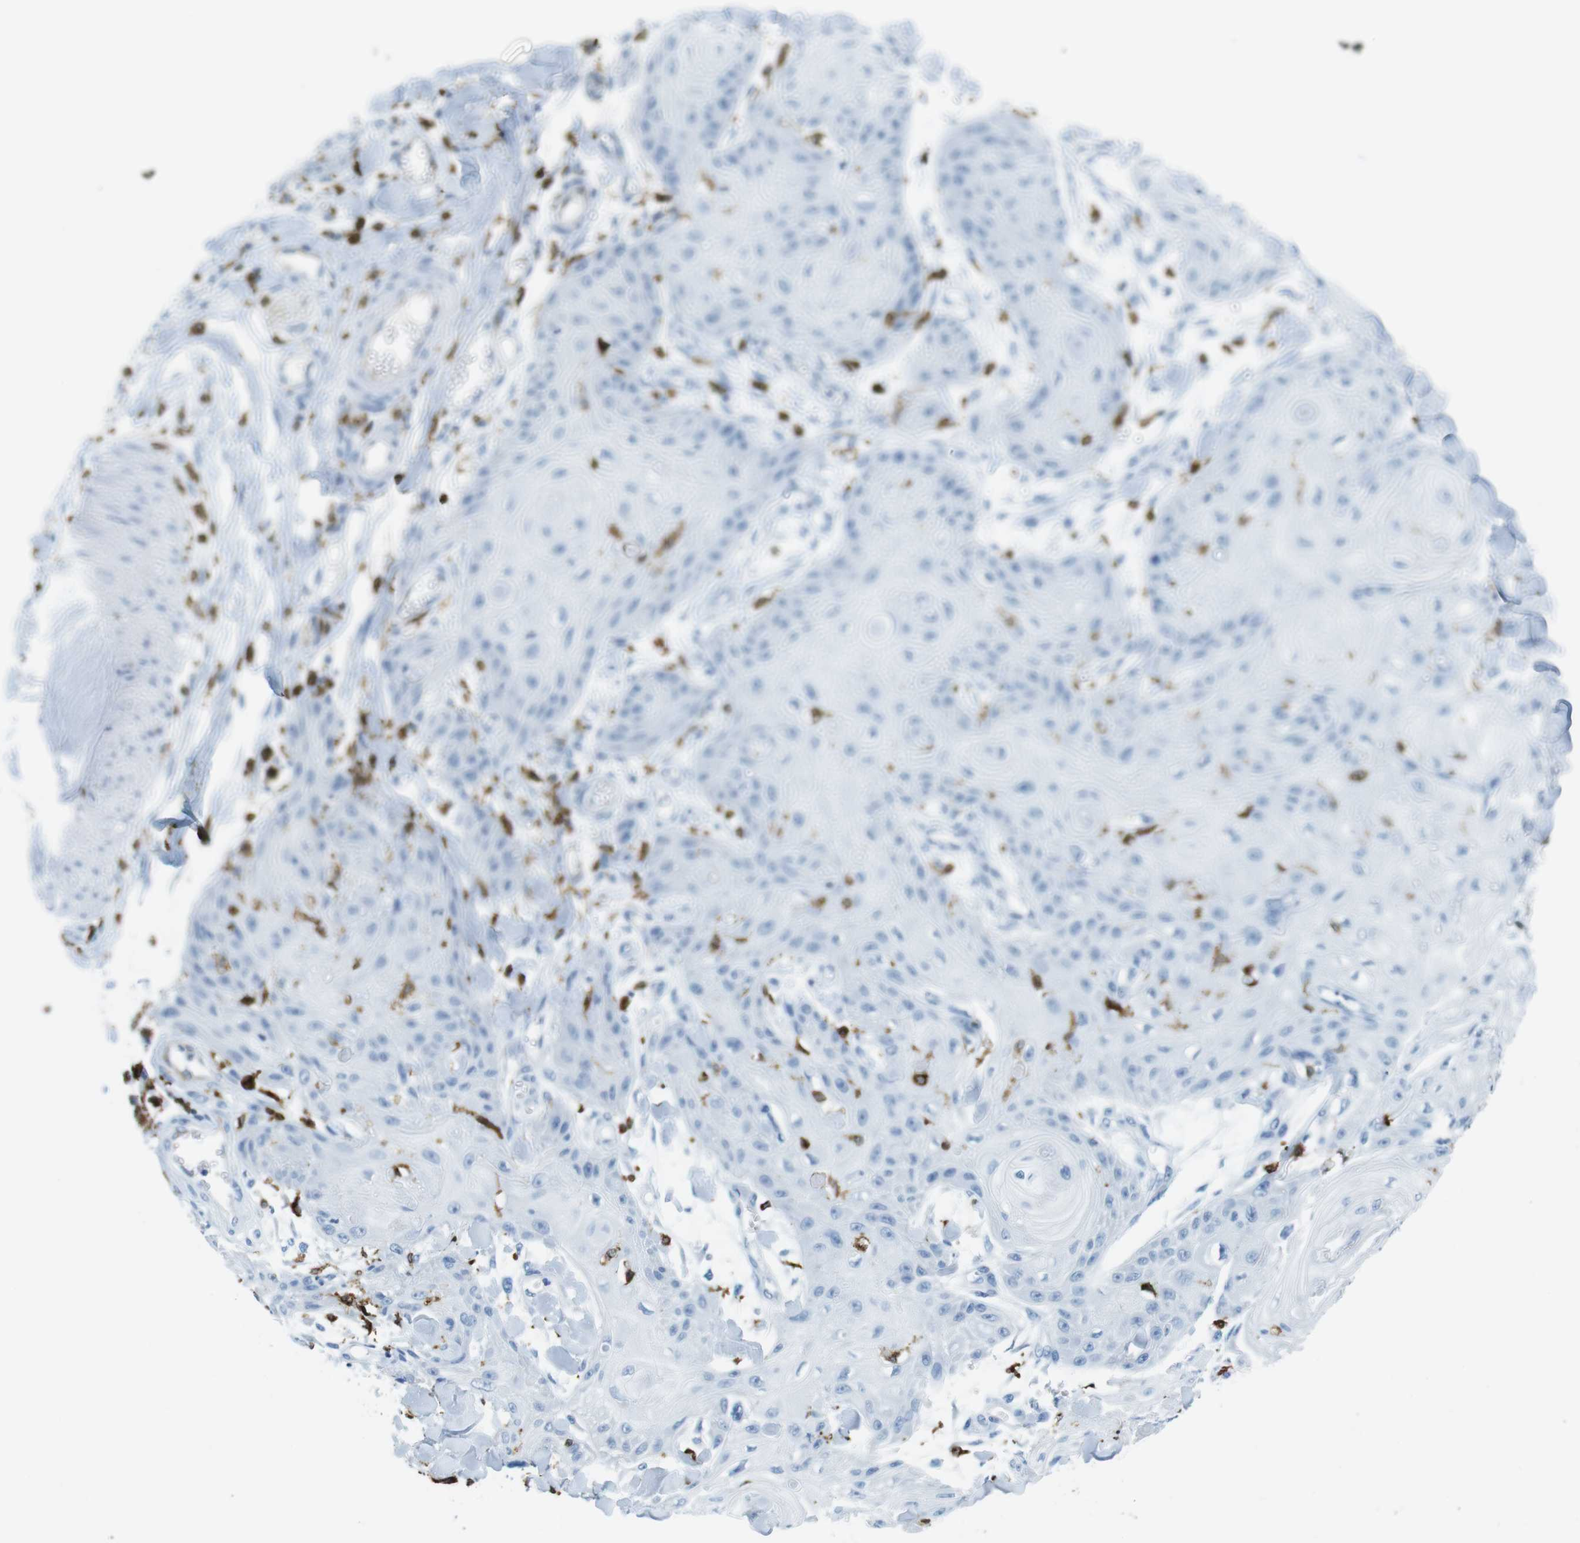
{"staining": {"intensity": "negative", "quantity": "none", "location": "none"}, "tissue": "skin cancer", "cell_type": "Tumor cells", "image_type": "cancer", "snomed": [{"axis": "morphology", "description": "Squamous cell carcinoma, NOS"}, {"axis": "topography", "description": "Skin"}], "caption": "A histopathology image of human skin squamous cell carcinoma is negative for staining in tumor cells.", "gene": "CIITA", "patient": {"sex": "male", "age": 74}}